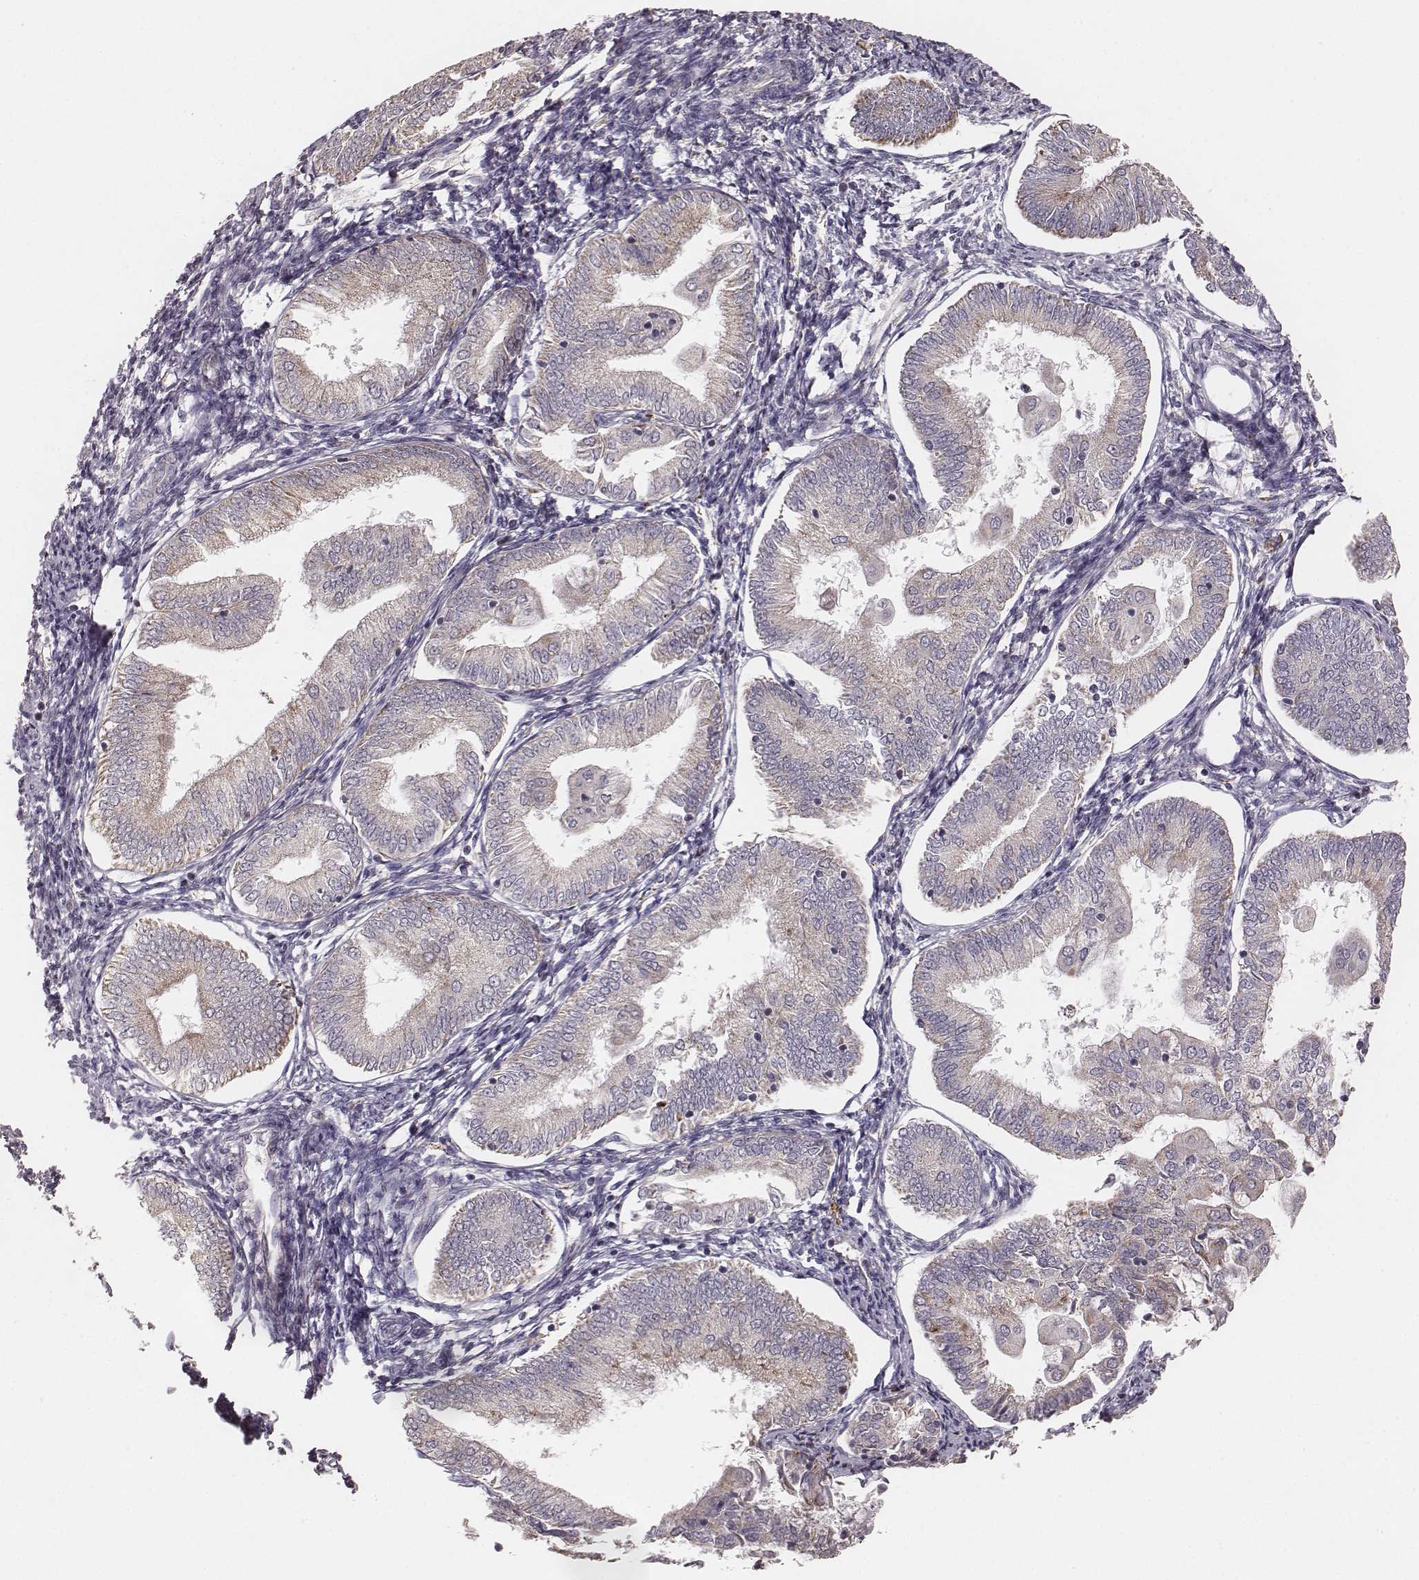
{"staining": {"intensity": "moderate", "quantity": ">75%", "location": "cytoplasmic/membranous"}, "tissue": "endometrial cancer", "cell_type": "Tumor cells", "image_type": "cancer", "snomed": [{"axis": "morphology", "description": "Adenocarcinoma, NOS"}, {"axis": "topography", "description": "Endometrium"}], "caption": "Protein staining reveals moderate cytoplasmic/membranous expression in about >75% of tumor cells in adenocarcinoma (endometrial).", "gene": "TUFM", "patient": {"sex": "female", "age": 55}}